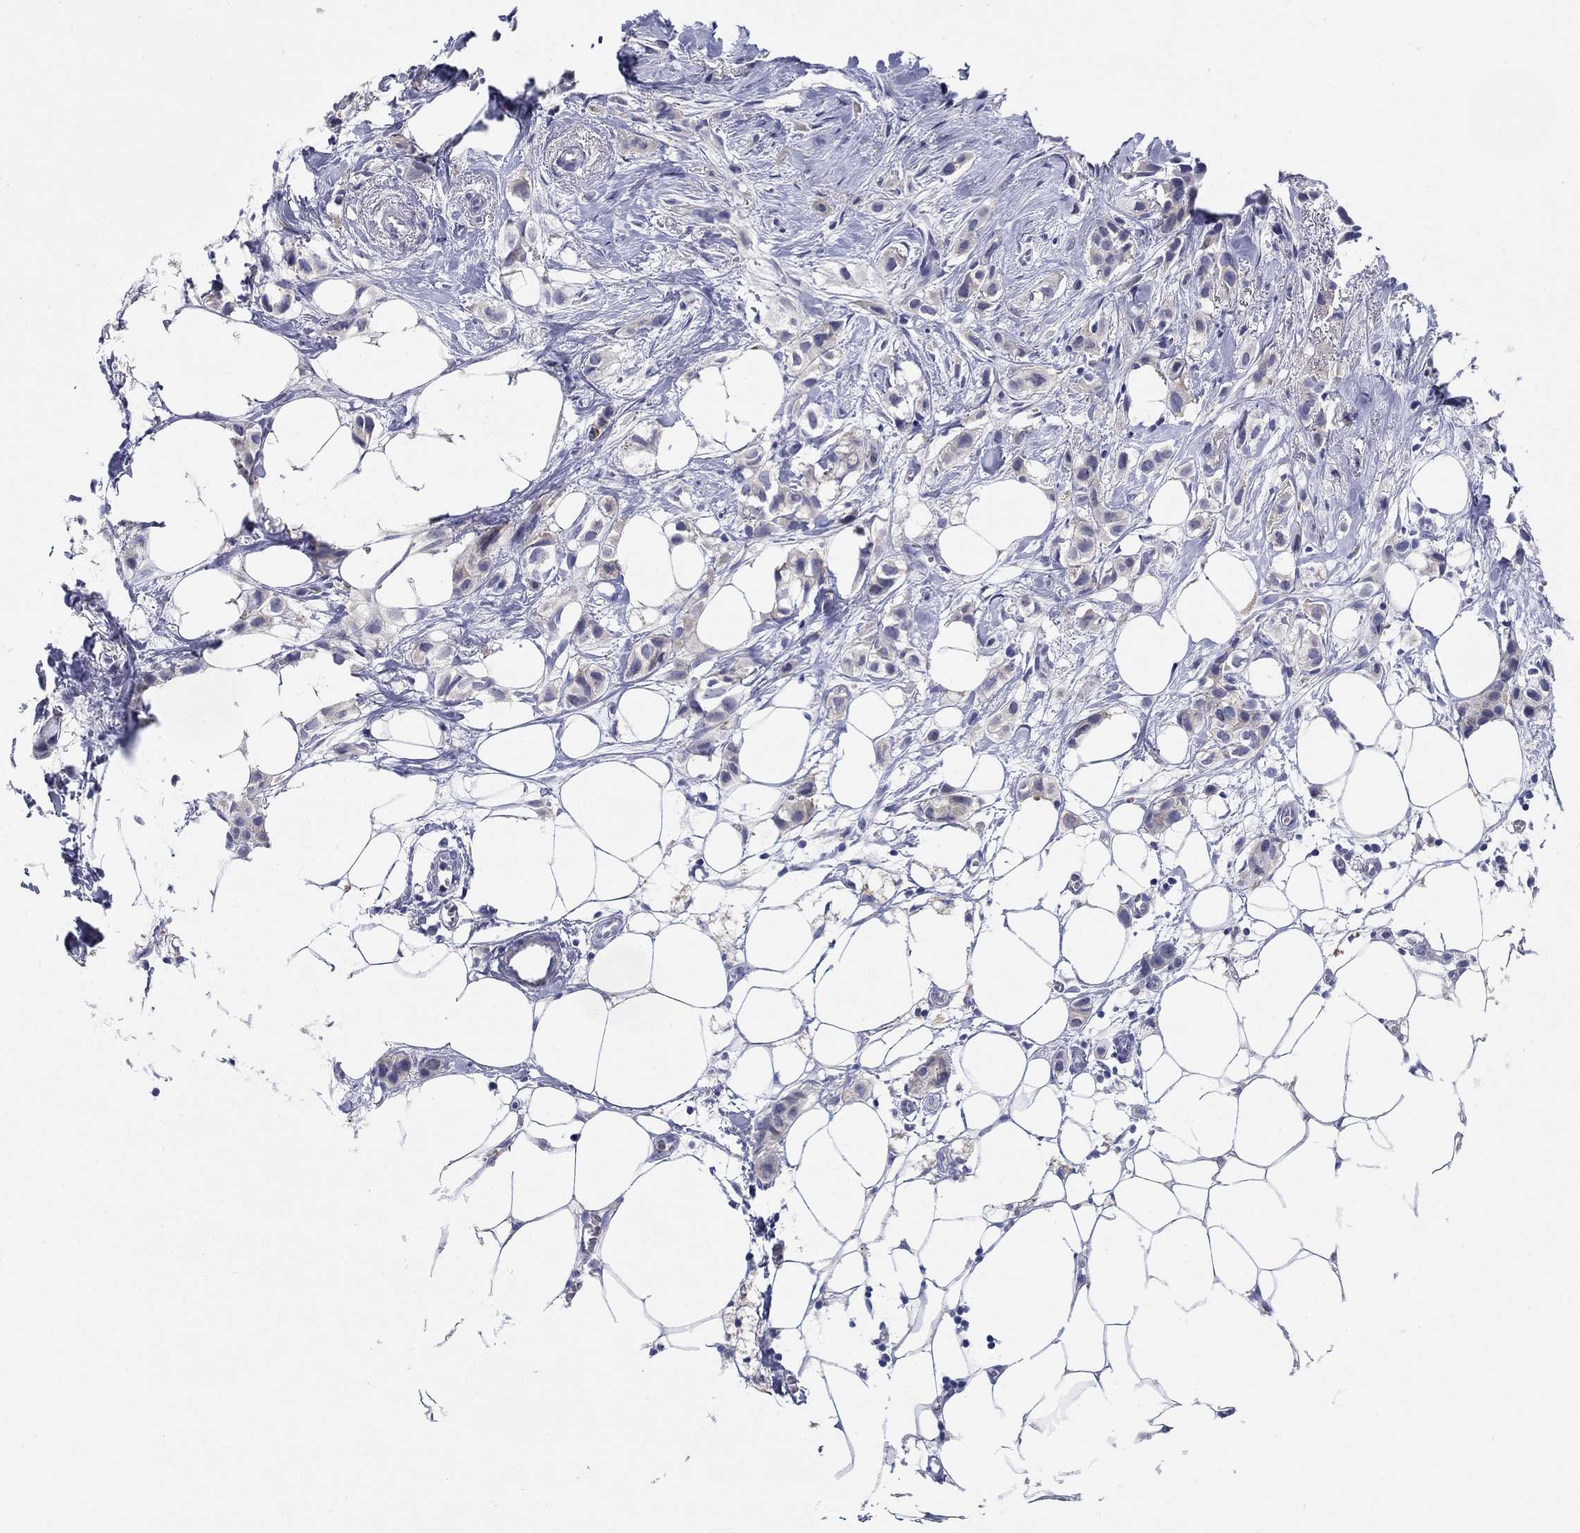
{"staining": {"intensity": "moderate", "quantity": "<25%", "location": "cytoplasmic/membranous"}, "tissue": "breast cancer", "cell_type": "Tumor cells", "image_type": "cancer", "snomed": [{"axis": "morphology", "description": "Duct carcinoma"}, {"axis": "topography", "description": "Breast"}], "caption": "Protein expression analysis of infiltrating ductal carcinoma (breast) shows moderate cytoplasmic/membranous staining in about <25% of tumor cells. Using DAB (3,3'-diaminobenzidine) (brown) and hematoxylin (blue) stains, captured at high magnification using brightfield microscopy.", "gene": "RAP1GAP", "patient": {"sex": "female", "age": 85}}